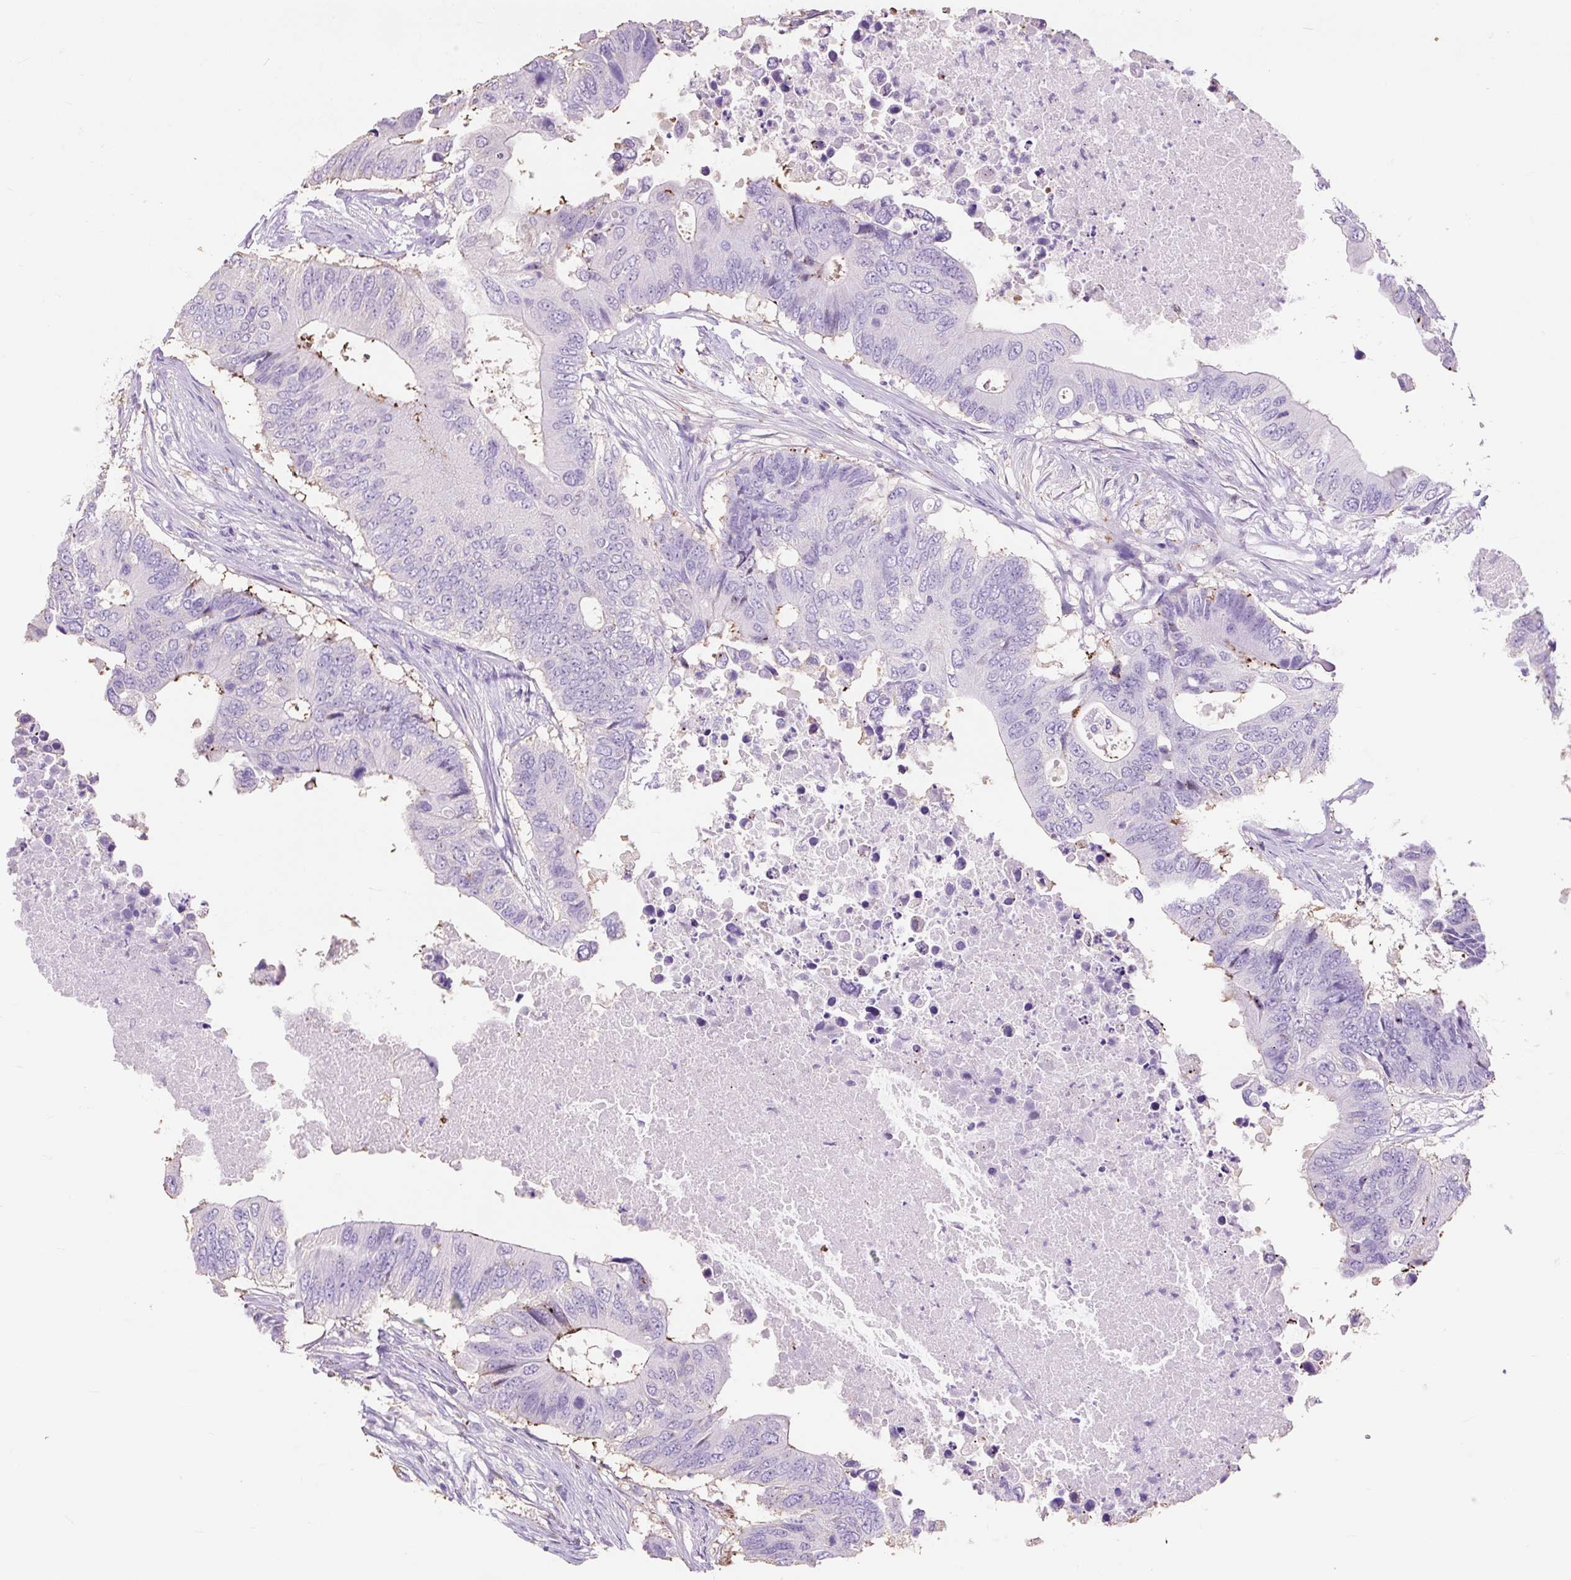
{"staining": {"intensity": "negative", "quantity": "none", "location": "none"}, "tissue": "colorectal cancer", "cell_type": "Tumor cells", "image_type": "cancer", "snomed": [{"axis": "morphology", "description": "Adenocarcinoma, NOS"}, {"axis": "topography", "description": "Colon"}], "caption": "Protein analysis of colorectal cancer shows no significant staining in tumor cells.", "gene": "OR10A7", "patient": {"sex": "male", "age": 71}}